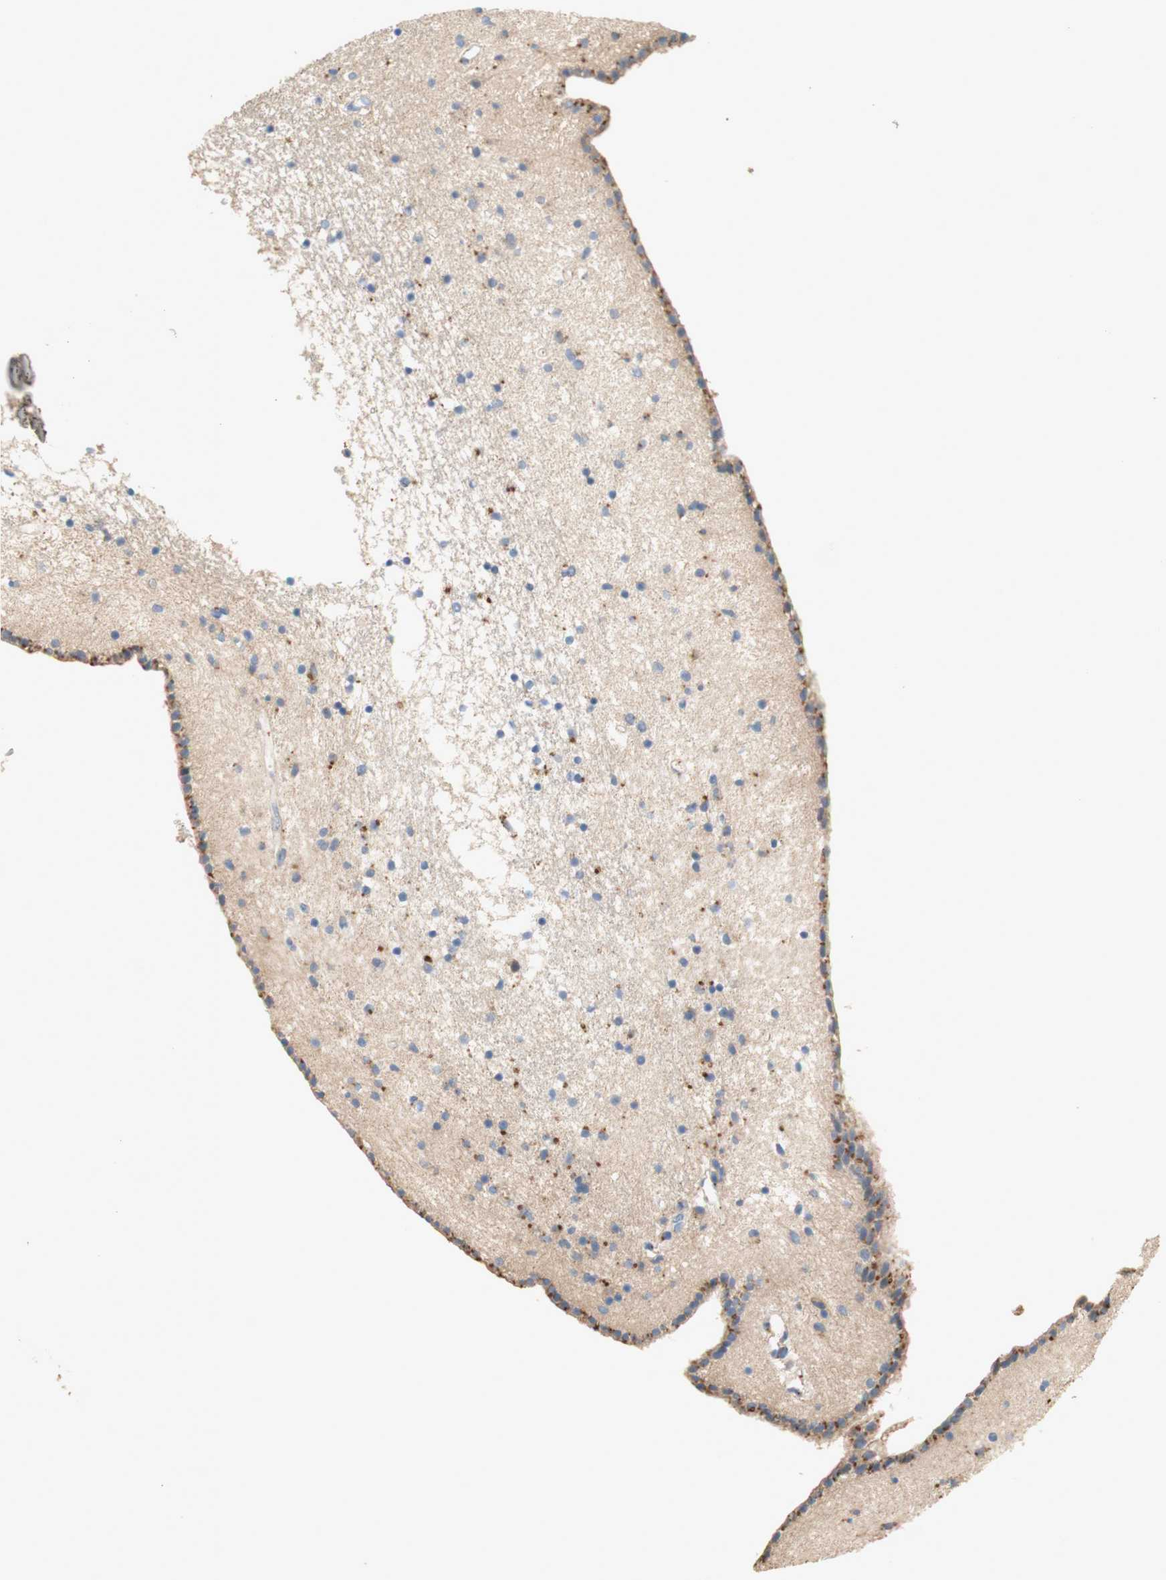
{"staining": {"intensity": "negative", "quantity": "none", "location": "none"}, "tissue": "caudate", "cell_type": "Glial cells", "image_type": "normal", "snomed": [{"axis": "morphology", "description": "Normal tissue, NOS"}, {"axis": "topography", "description": "Lateral ventricle wall"}], "caption": "This is an IHC micrograph of normal human caudate. There is no expression in glial cells.", "gene": "PTPN21", "patient": {"sex": "male", "age": 45}}